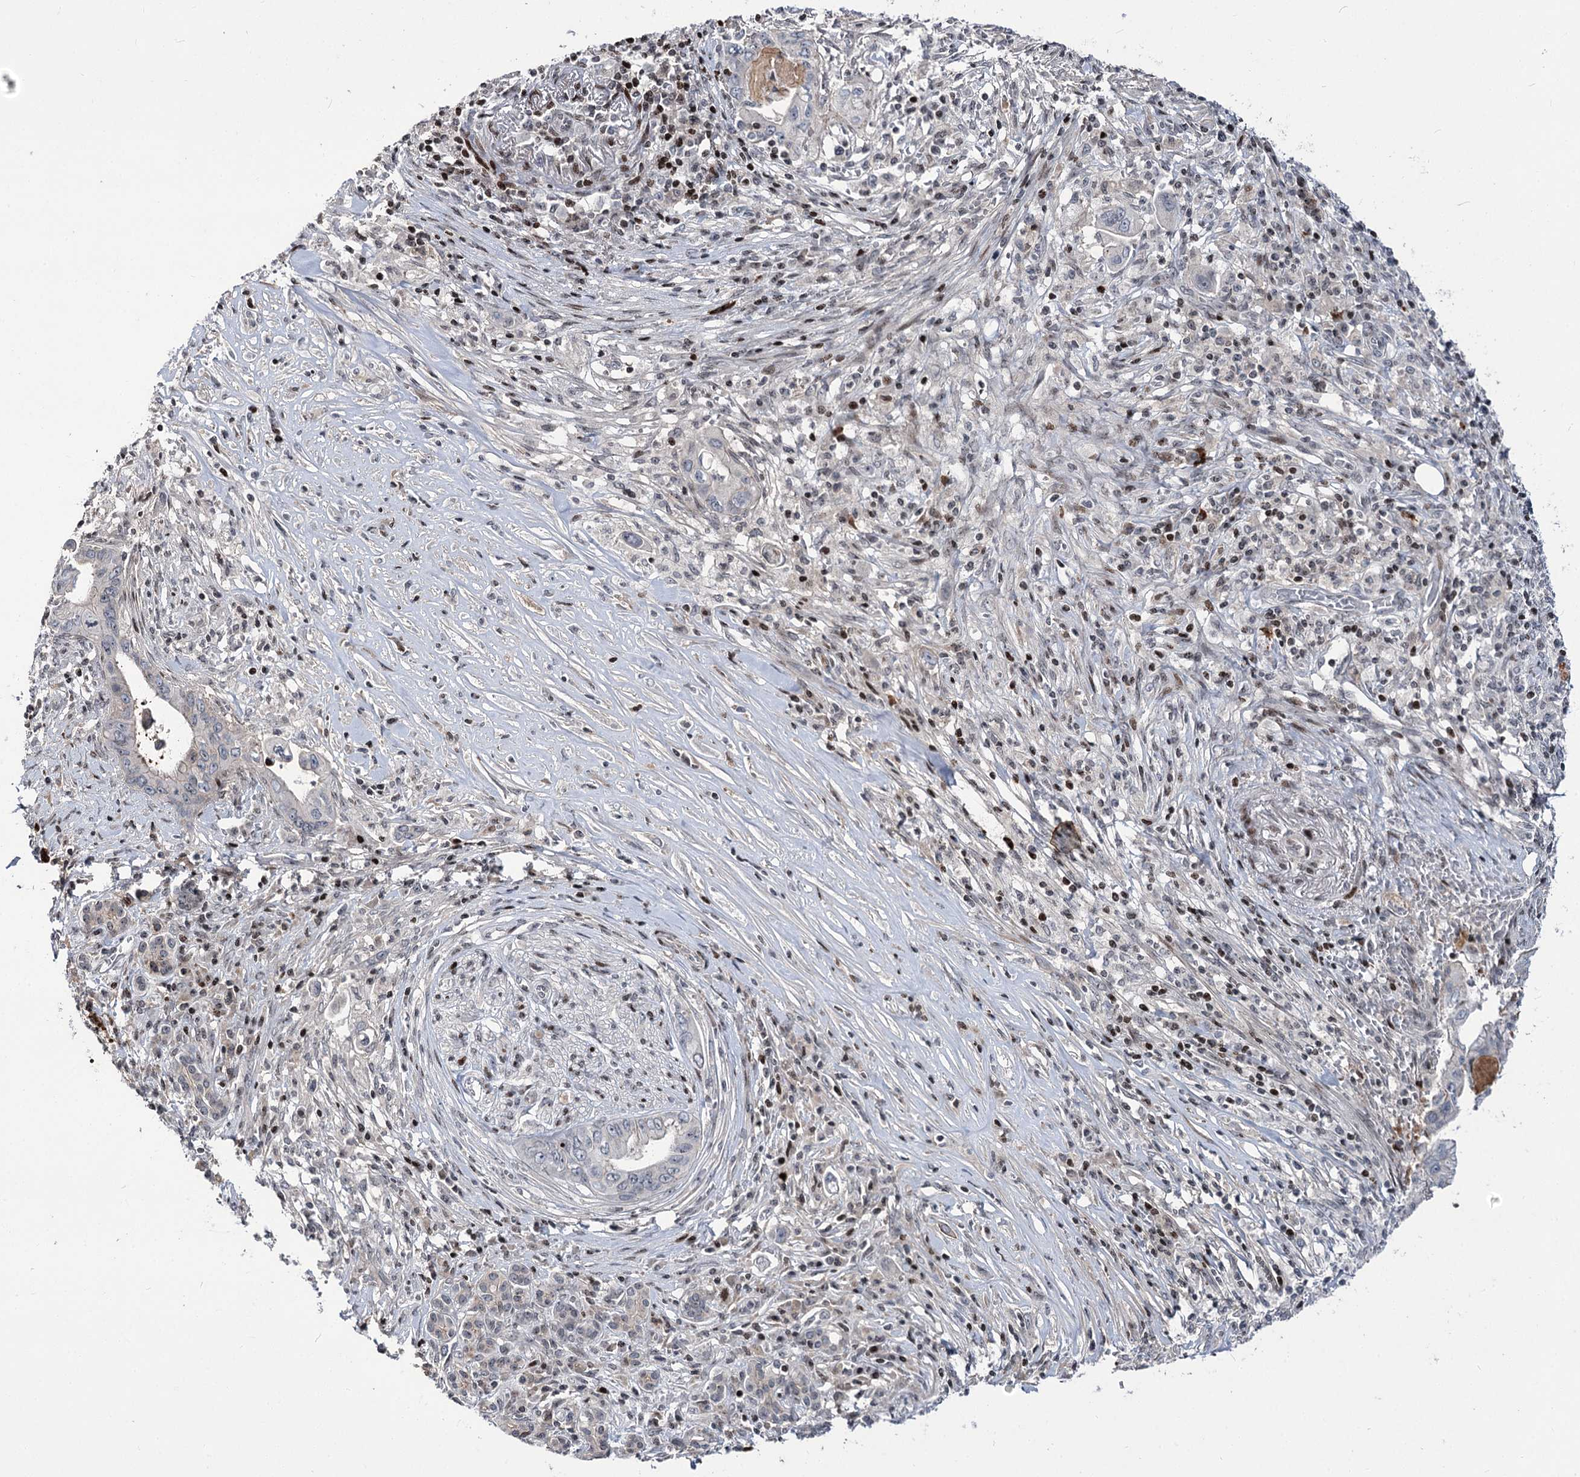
{"staining": {"intensity": "negative", "quantity": "none", "location": "none"}, "tissue": "pancreatic cancer", "cell_type": "Tumor cells", "image_type": "cancer", "snomed": [{"axis": "morphology", "description": "Adenocarcinoma, NOS"}, {"axis": "topography", "description": "Pancreas"}], "caption": "The photomicrograph exhibits no staining of tumor cells in pancreatic cancer.", "gene": "ITFG2", "patient": {"sex": "female", "age": 73}}